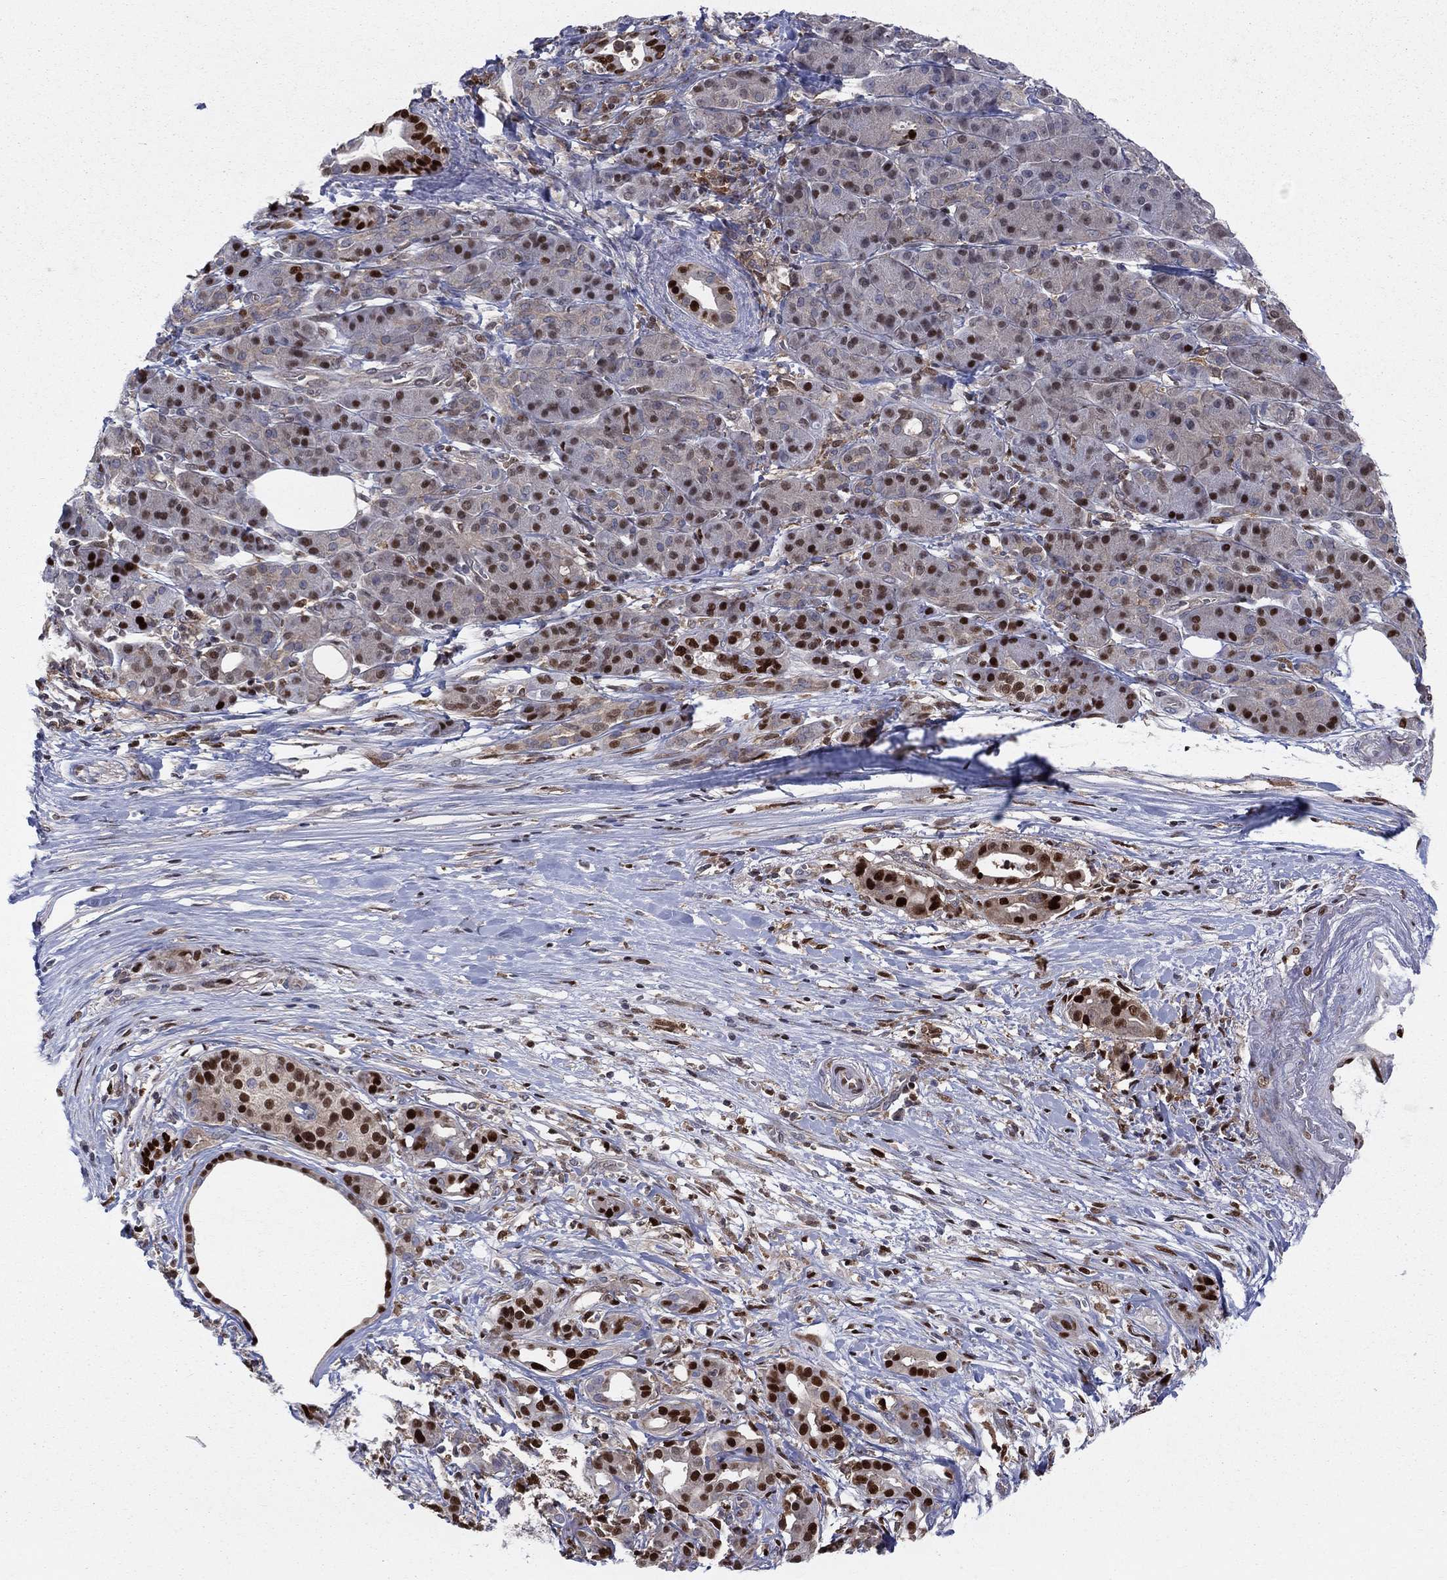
{"staining": {"intensity": "strong", "quantity": "<25%", "location": "nuclear"}, "tissue": "pancreatic cancer", "cell_type": "Tumor cells", "image_type": "cancer", "snomed": [{"axis": "morphology", "description": "Adenocarcinoma, NOS"}, {"axis": "topography", "description": "Pancreas"}], "caption": "Immunohistochemical staining of human pancreatic cancer (adenocarcinoma) displays medium levels of strong nuclear expression in about <25% of tumor cells. Nuclei are stained in blue.", "gene": "ZNHIT3", "patient": {"sex": "male", "age": 61}}